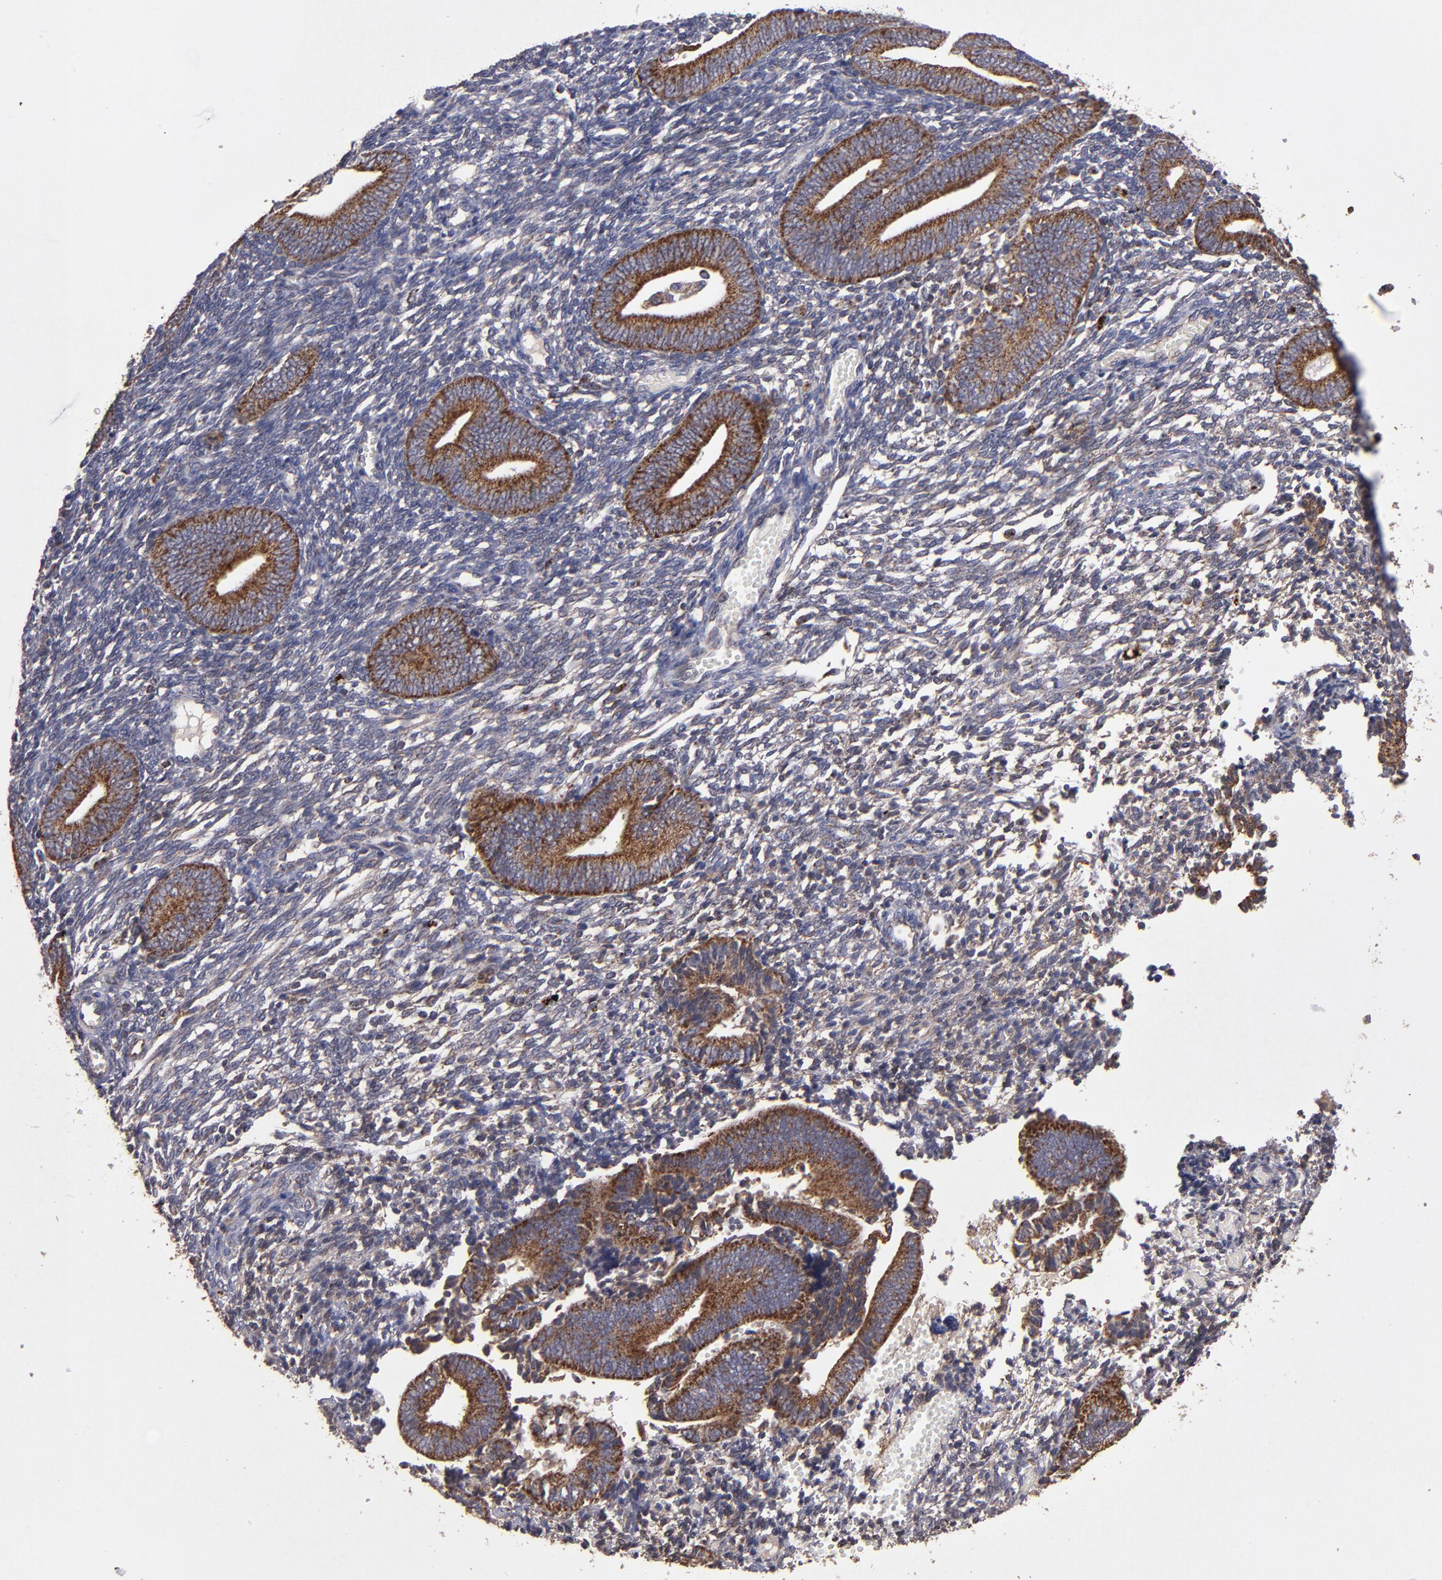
{"staining": {"intensity": "weak", "quantity": "25%-75%", "location": "cytoplasmic/membranous"}, "tissue": "endometrium", "cell_type": "Cells in endometrial stroma", "image_type": "normal", "snomed": [{"axis": "morphology", "description": "Normal tissue, NOS"}, {"axis": "topography", "description": "Uterus"}, {"axis": "topography", "description": "Endometrium"}], "caption": "Endometrium stained with immunohistochemistry (IHC) displays weak cytoplasmic/membranous expression in approximately 25%-75% of cells in endometrial stroma.", "gene": "TIMM9", "patient": {"sex": "female", "age": 33}}